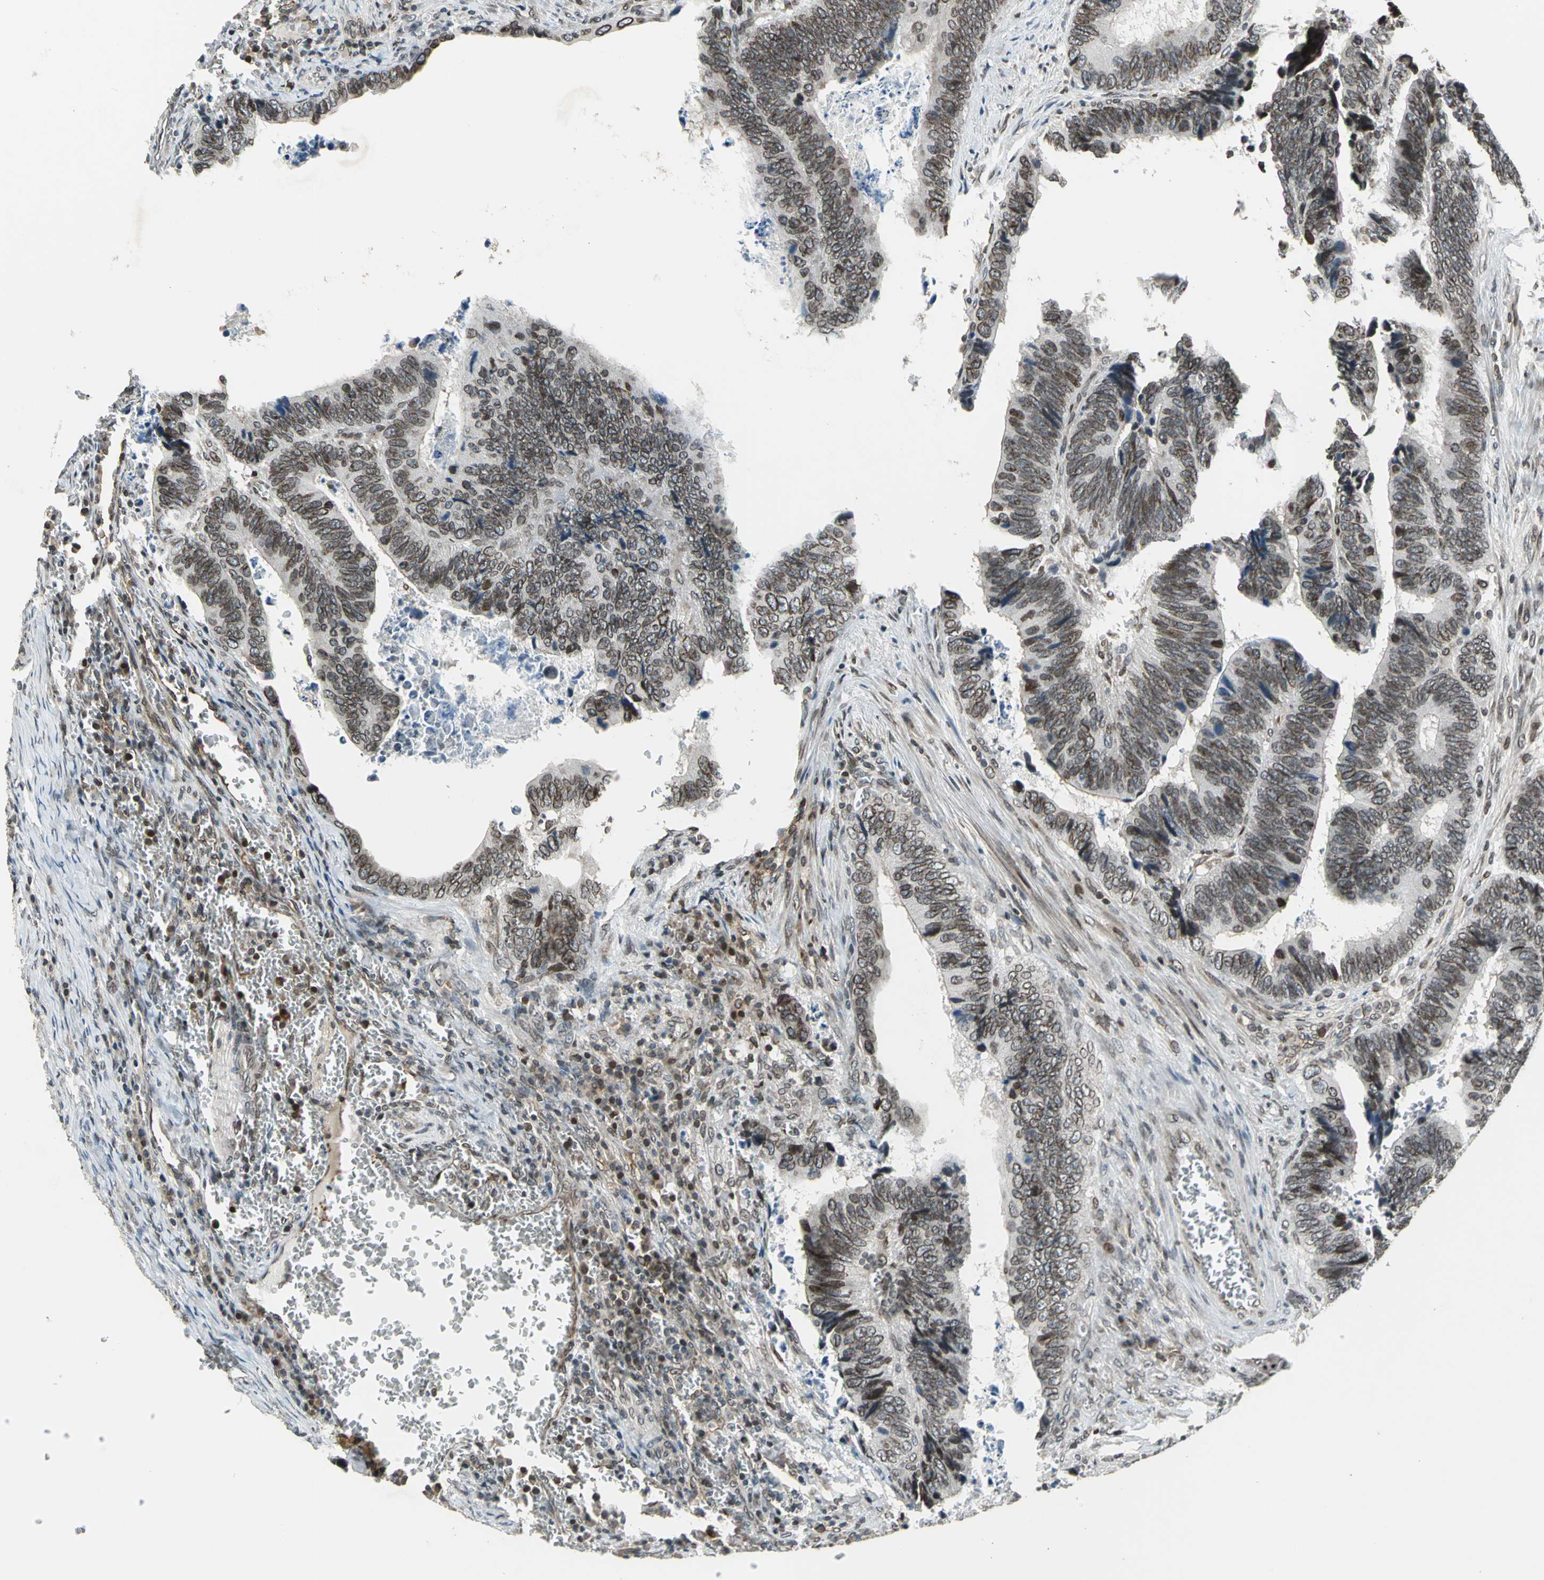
{"staining": {"intensity": "moderate", "quantity": "25%-75%", "location": "cytoplasmic/membranous,nuclear"}, "tissue": "colorectal cancer", "cell_type": "Tumor cells", "image_type": "cancer", "snomed": [{"axis": "morphology", "description": "Adenocarcinoma, NOS"}, {"axis": "topography", "description": "Colon"}], "caption": "A high-resolution image shows immunohistochemistry (IHC) staining of colorectal adenocarcinoma, which demonstrates moderate cytoplasmic/membranous and nuclear expression in approximately 25%-75% of tumor cells.", "gene": "BRIP1", "patient": {"sex": "male", "age": 72}}